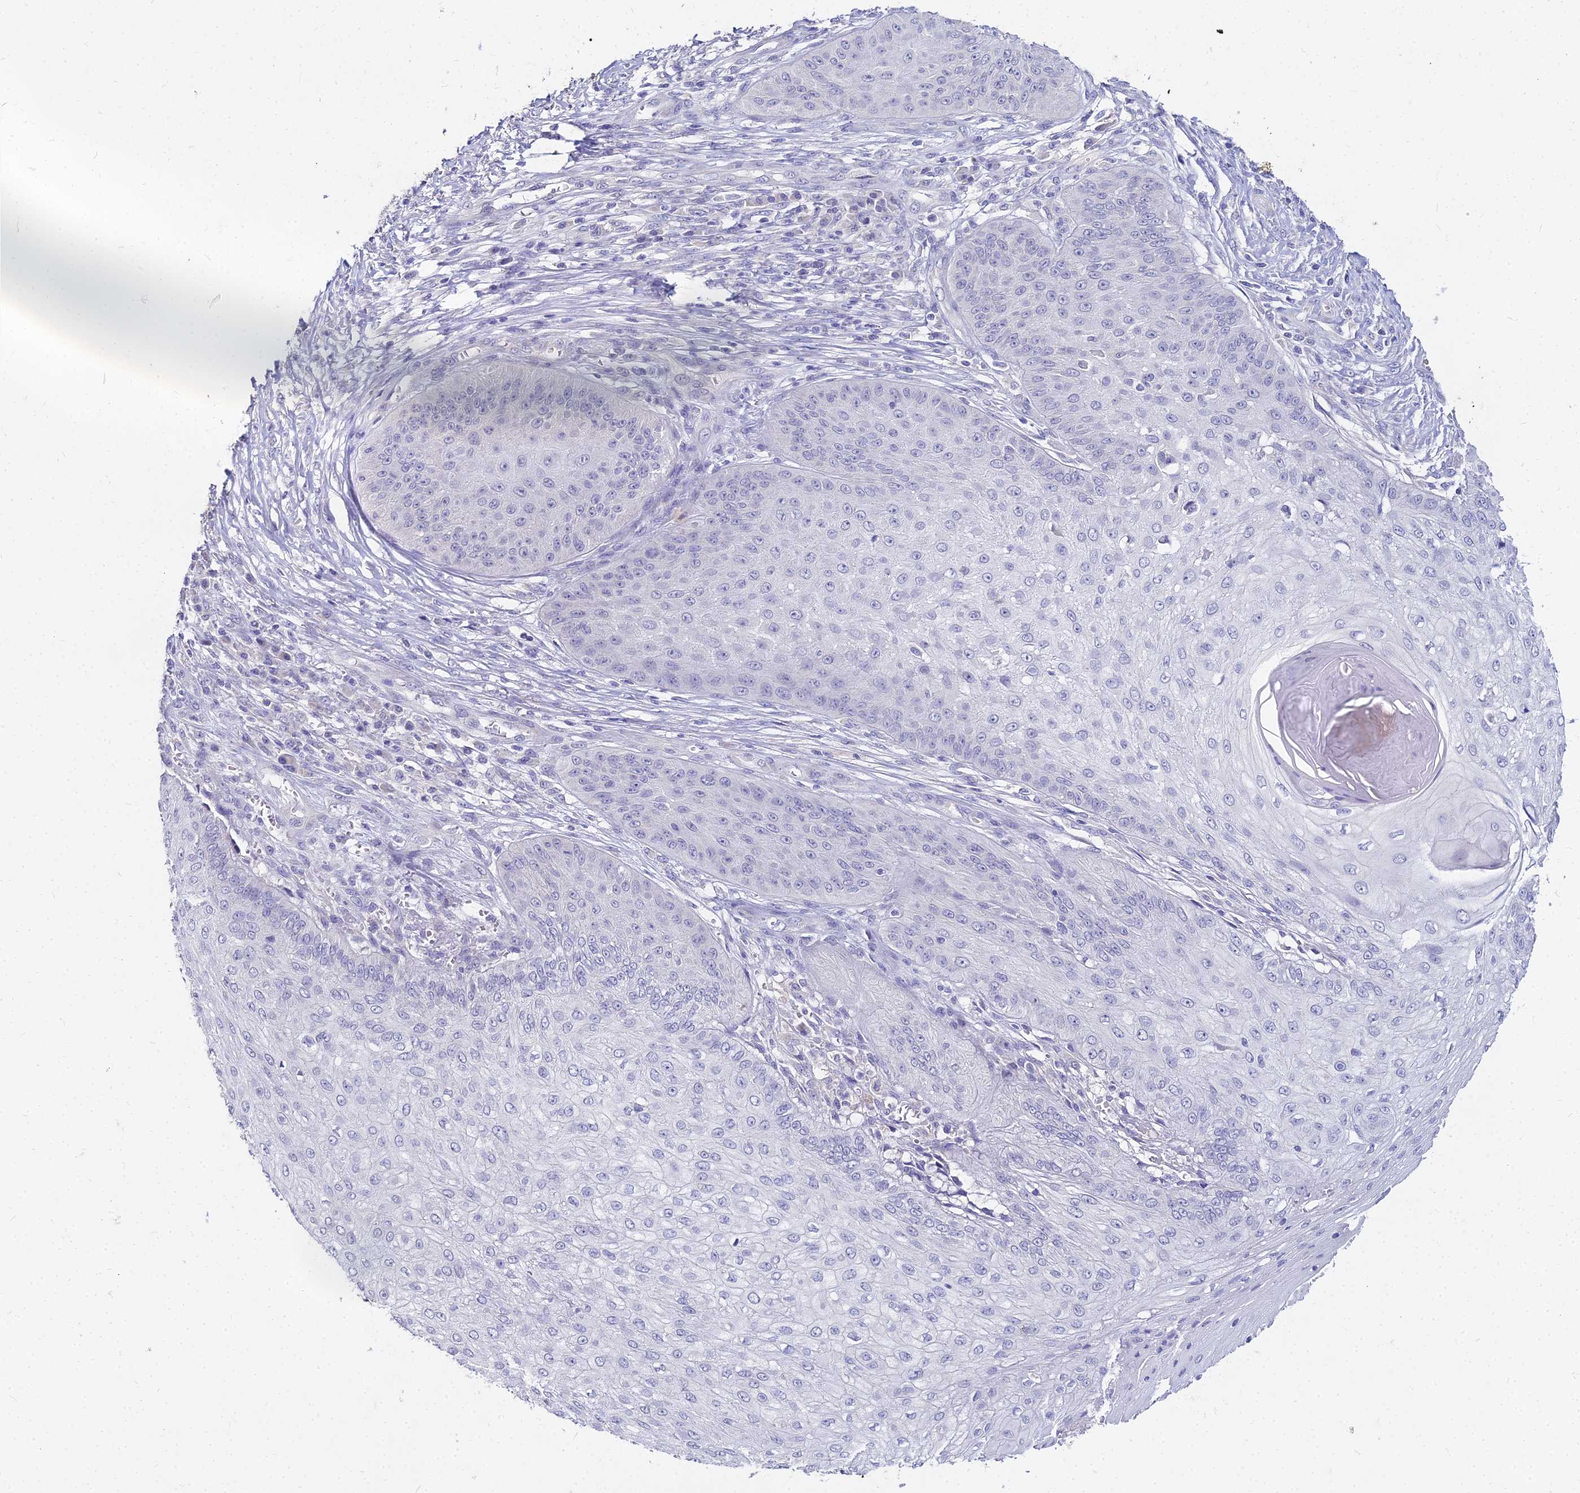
{"staining": {"intensity": "negative", "quantity": "none", "location": "none"}, "tissue": "skin cancer", "cell_type": "Tumor cells", "image_type": "cancer", "snomed": [{"axis": "morphology", "description": "Squamous cell carcinoma, NOS"}, {"axis": "topography", "description": "Skin"}], "caption": "Human skin cancer stained for a protein using IHC shows no staining in tumor cells.", "gene": "NPY", "patient": {"sex": "male", "age": 70}}